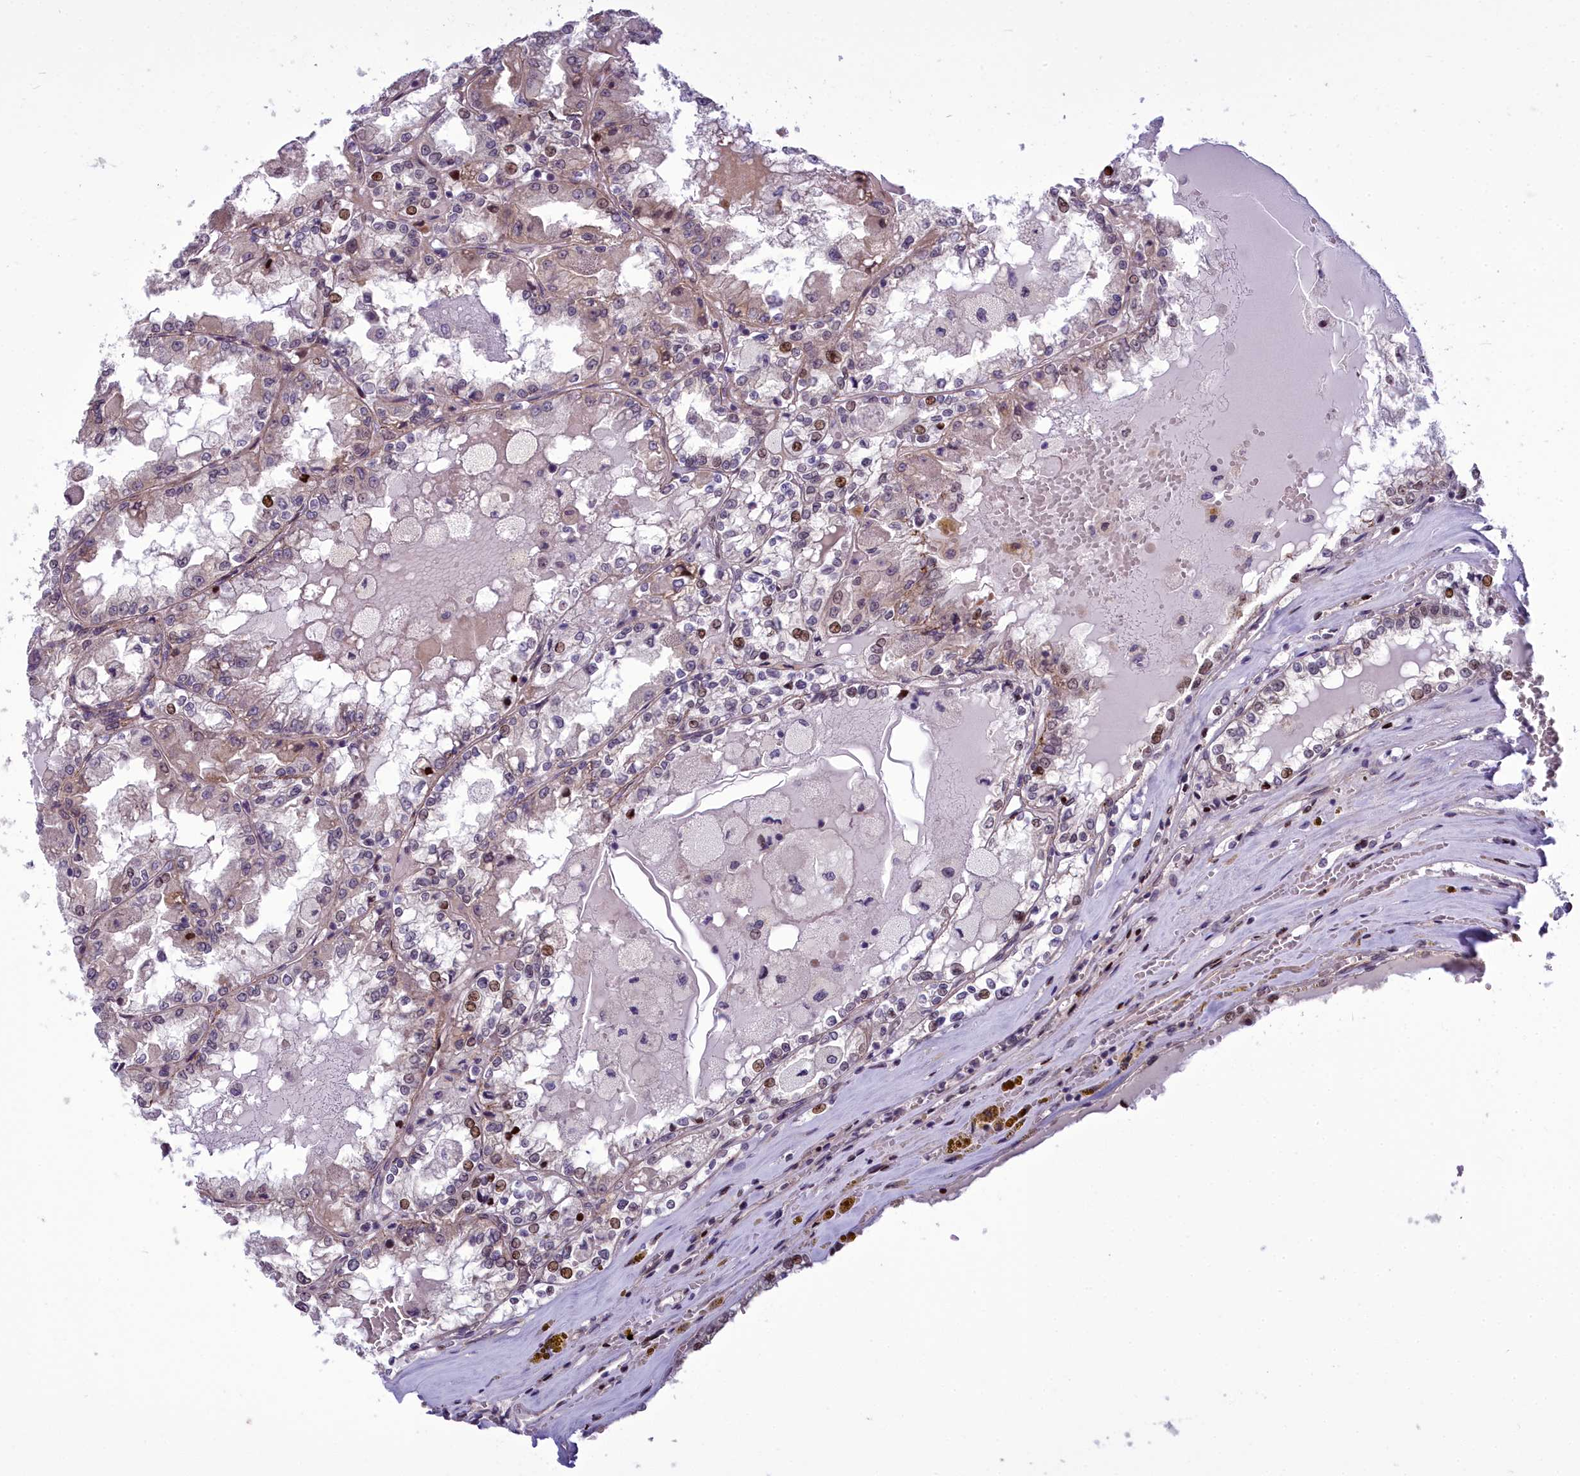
{"staining": {"intensity": "moderate", "quantity": "<25%", "location": "nuclear"}, "tissue": "renal cancer", "cell_type": "Tumor cells", "image_type": "cancer", "snomed": [{"axis": "morphology", "description": "Adenocarcinoma, NOS"}, {"axis": "topography", "description": "Kidney"}], "caption": "High-magnification brightfield microscopy of renal cancer stained with DAB (3,3'-diaminobenzidine) (brown) and counterstained with hematoxylin (blue). tumor cells exhibit moderate nuclear positivity is appreciated in about<25% of cells. (Brightfield microscopy of DAB IHC at high magnification).", "gene": "AP1M1", "patient": {"sex": "female", "age": 56}}